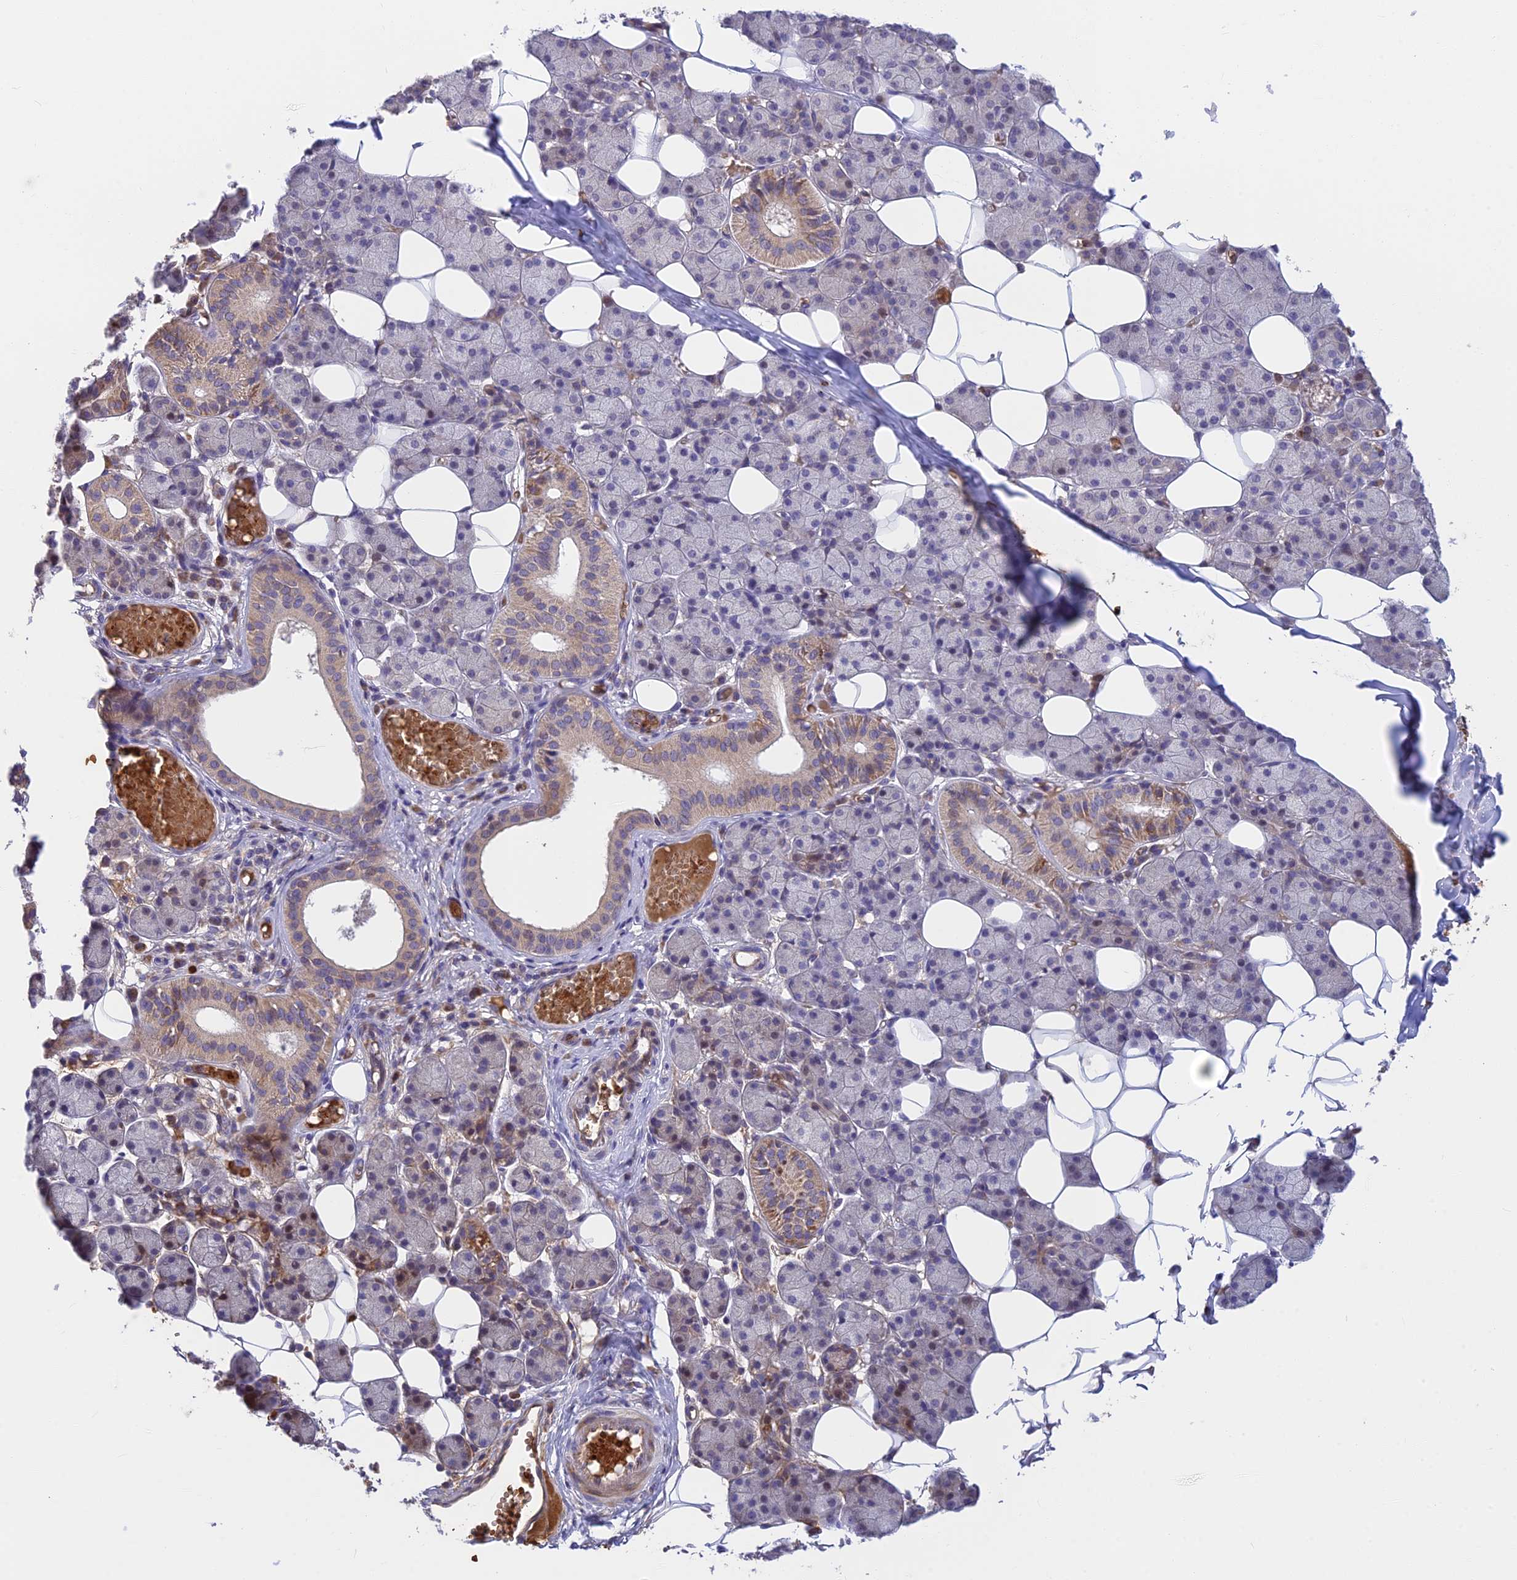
{"staining": {"intensity": "moderate", "quantity": "25%-75%", "location": "cytoplasmic/membranous"}, "tissue": "salivary gland", "cell_type": "Glandular cells", "image_type": "normal", "snomed": [{"axis": "morphology", "description": "Normal tissue, NOS"}, {"axis": "topography", "description": "Salivary gland"}], "caption": "Human salivary gland stained with a brown dye exhibits moderate cytoplasmic/membranous positive positivity in approximately 25%-75% of glandular cells.", "gene": "UFSP2", "patient": {"sex": "female", "age": 33}}